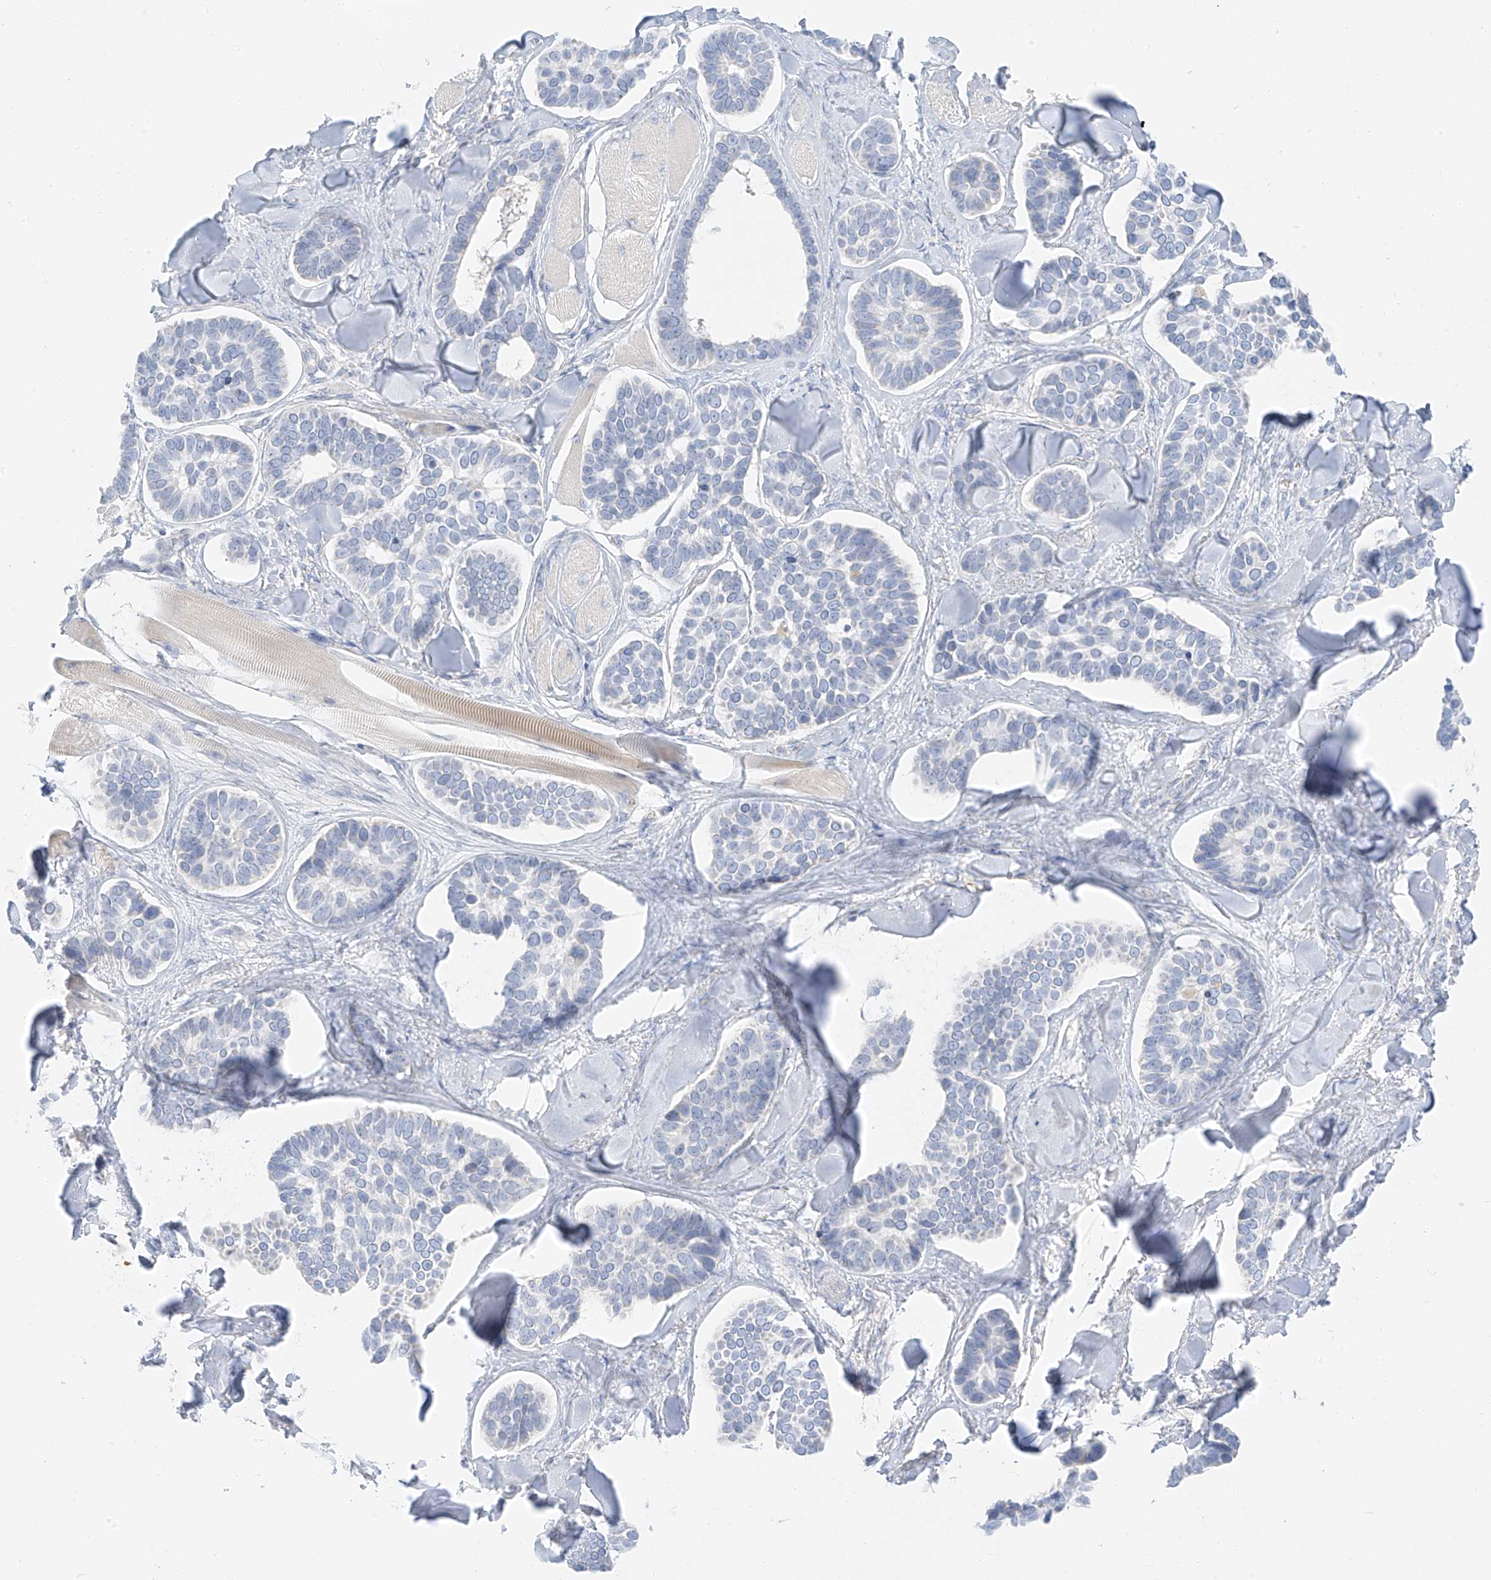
{"staining": {"intensity": "negative", "quantity": "none", "location": "none"}, "tissue": "skin cancer", "cell_type": "Tumor cells", "image_type": "cancer", "snomed": [{"axis": "morphology", "description": "Basal cell carcinoma"}, {"axis": "topography", "description": "Skin"}], "caption": "There is no significant staining in tumor cells of skin cancer (basal cell carcinoma). The staining is performed using DAB (3,3'-diaminobenzidine) brown chromogen with nuclei counter-stained in using hematoxylin.", "gene": "PGC", "patient": {"sex": "male", "age": 62}}